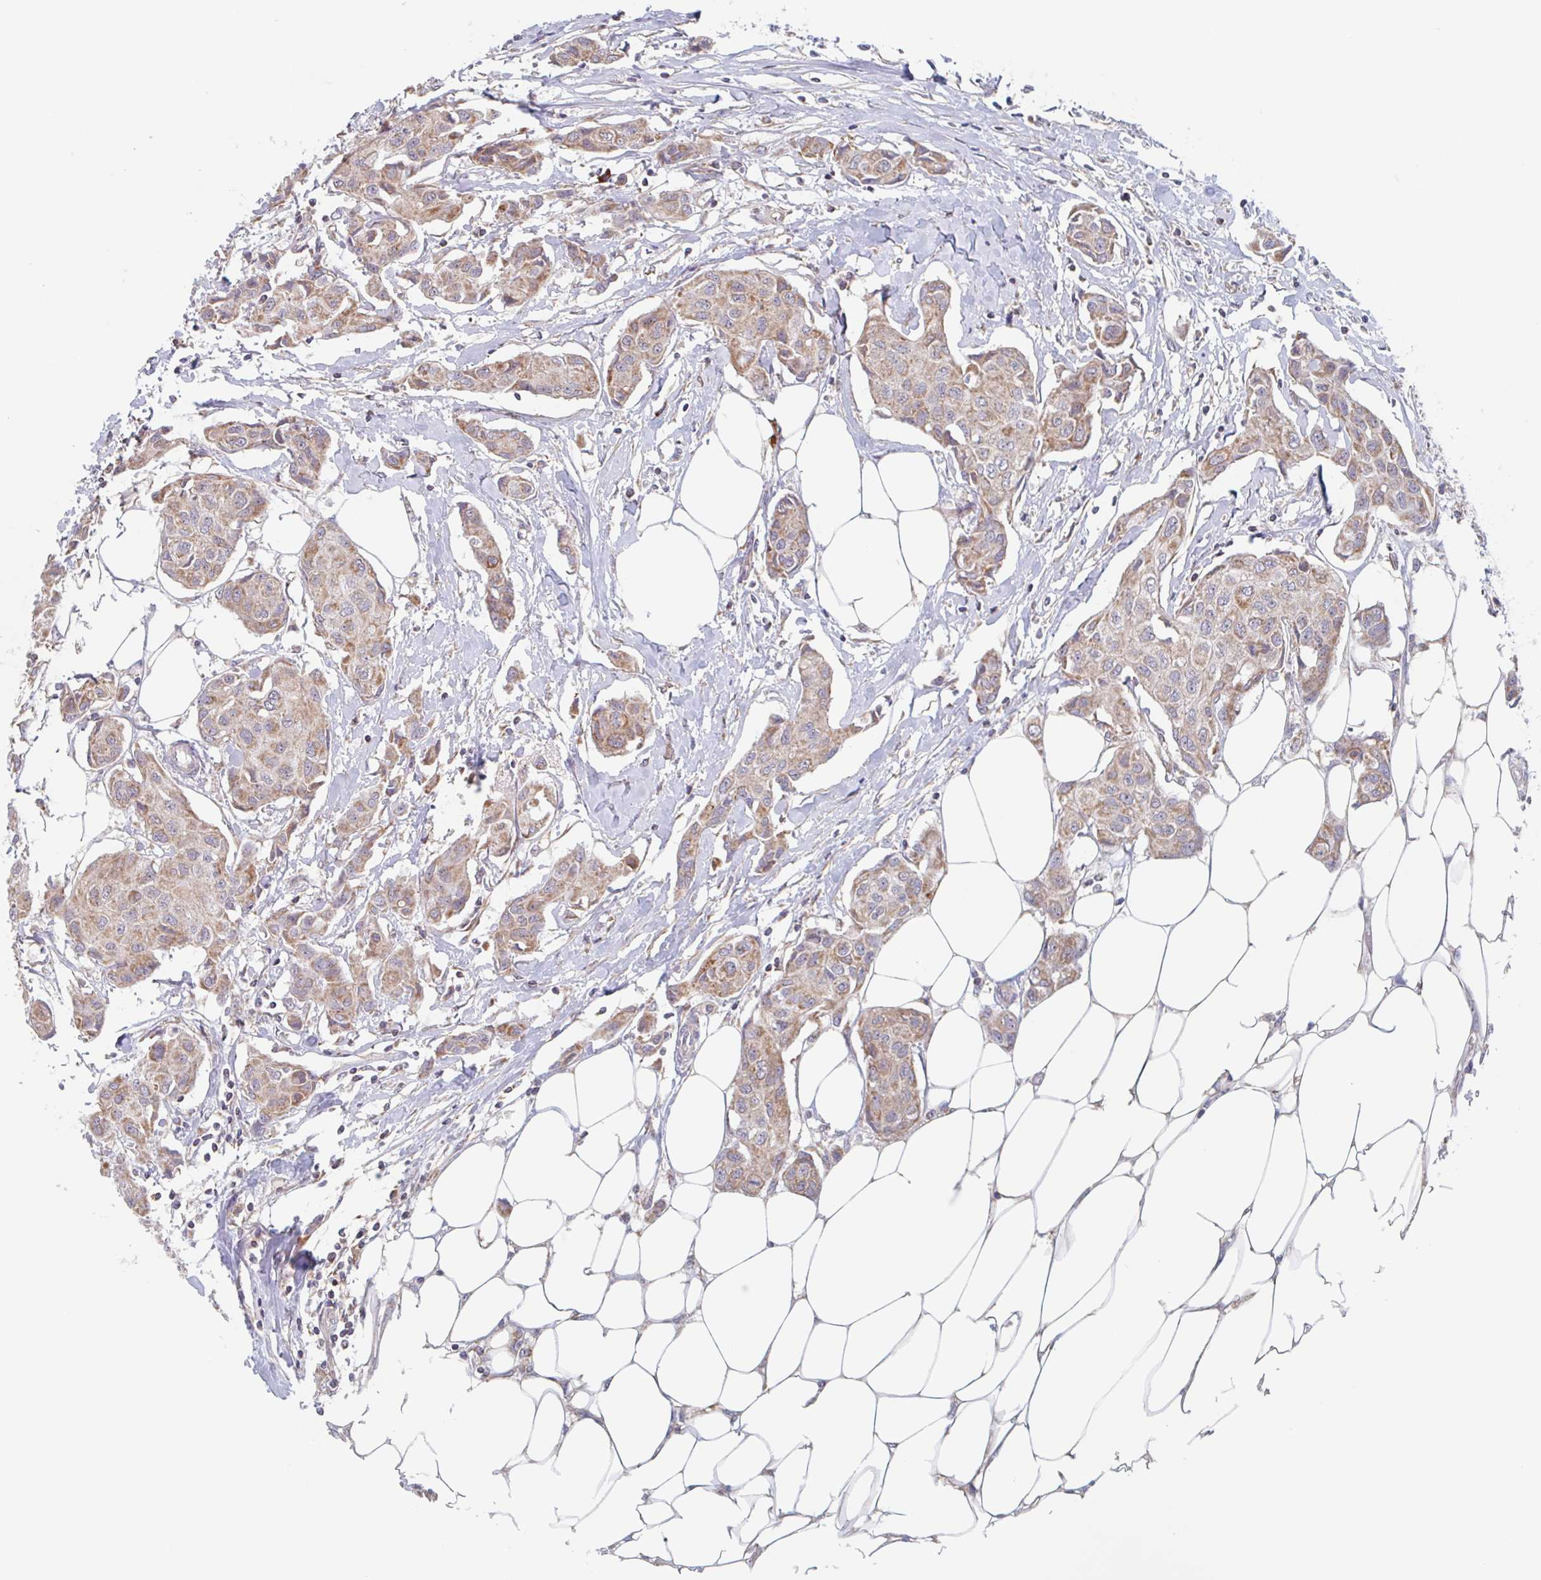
{"staining": {"intensity": "moderate", "quantity": ">75%", "location": "cytoplasmic/membranous"}, "tissue": "breast cancer", "cell_type": "Tumor cells", "image_type": "cancer", "snomed": [{"axis": "morphology", "description": "Duct carcinoma"}, {"axis": "topography", "description": "Breast"}, {"axis": "topography", "description": "Lymph node"}], "caption": "Immunohistochemical staining of breast cancer exhibits moderate cytoplasmic/membranous protein staining in approximately >75% of tumor cells. The protein of interest is stained brown, and the nuclei are stained in blue (DAB IHC with brightfield microscopy, high magnification).", "gene": "SURF1", "patient": {"sex": "female", "age": 80}}